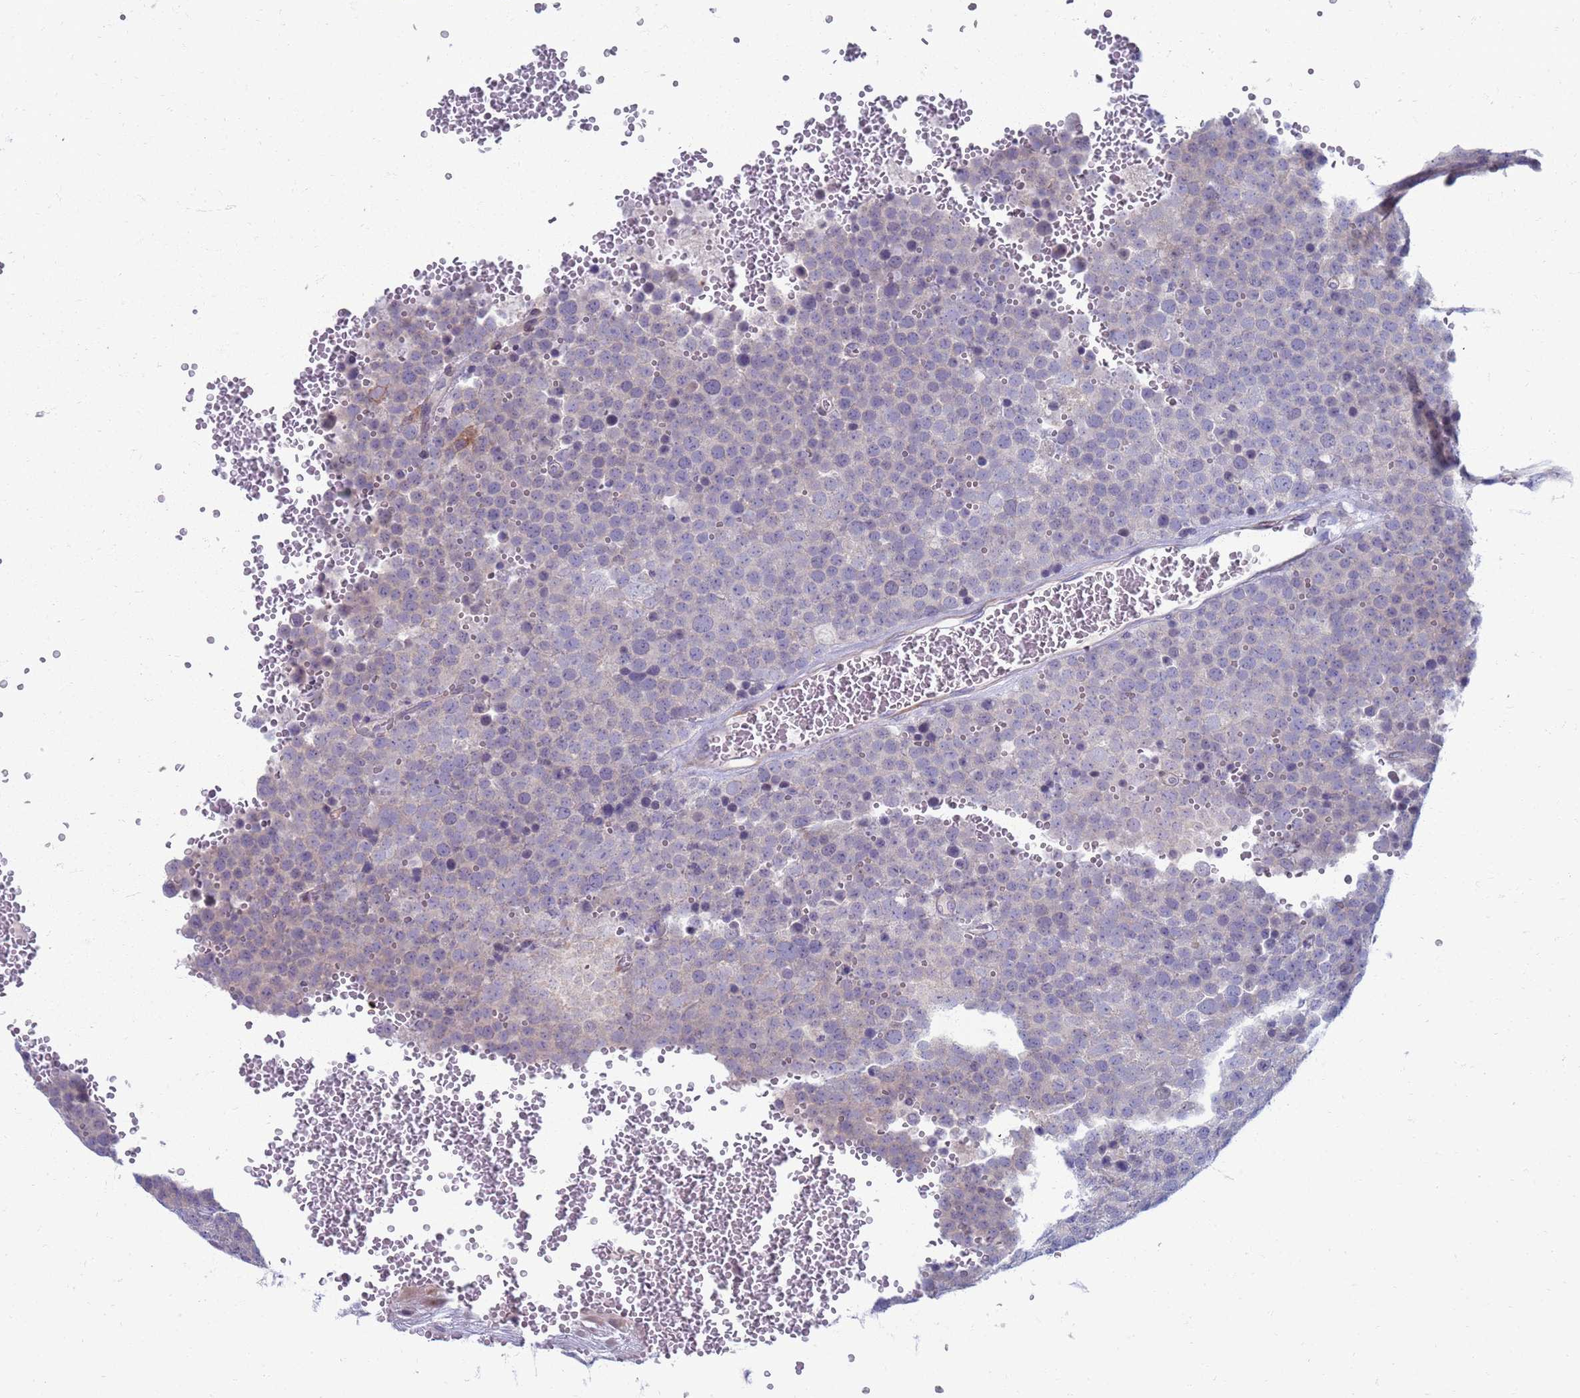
{"staining": {"intensity": "negative", "quantity": "none", "location": "none"}, "tissue": "testis cancer", "cell_type": "Tumor cells", "image_type": "cancer", "snomed": [{"axis": "morphology", "description": "Seminoma, NOS"}, {"axis": "topography", "description": "Testis"}], "caption": "Tumor cells are negative for brown protein staining in testis cancer (seminoma). (DAB (3,3'-diaminobenzidine) immunohistochemistry, high magnification).", "gene": "CLCA2", "patient": {"sex": "male", "age": 71}}